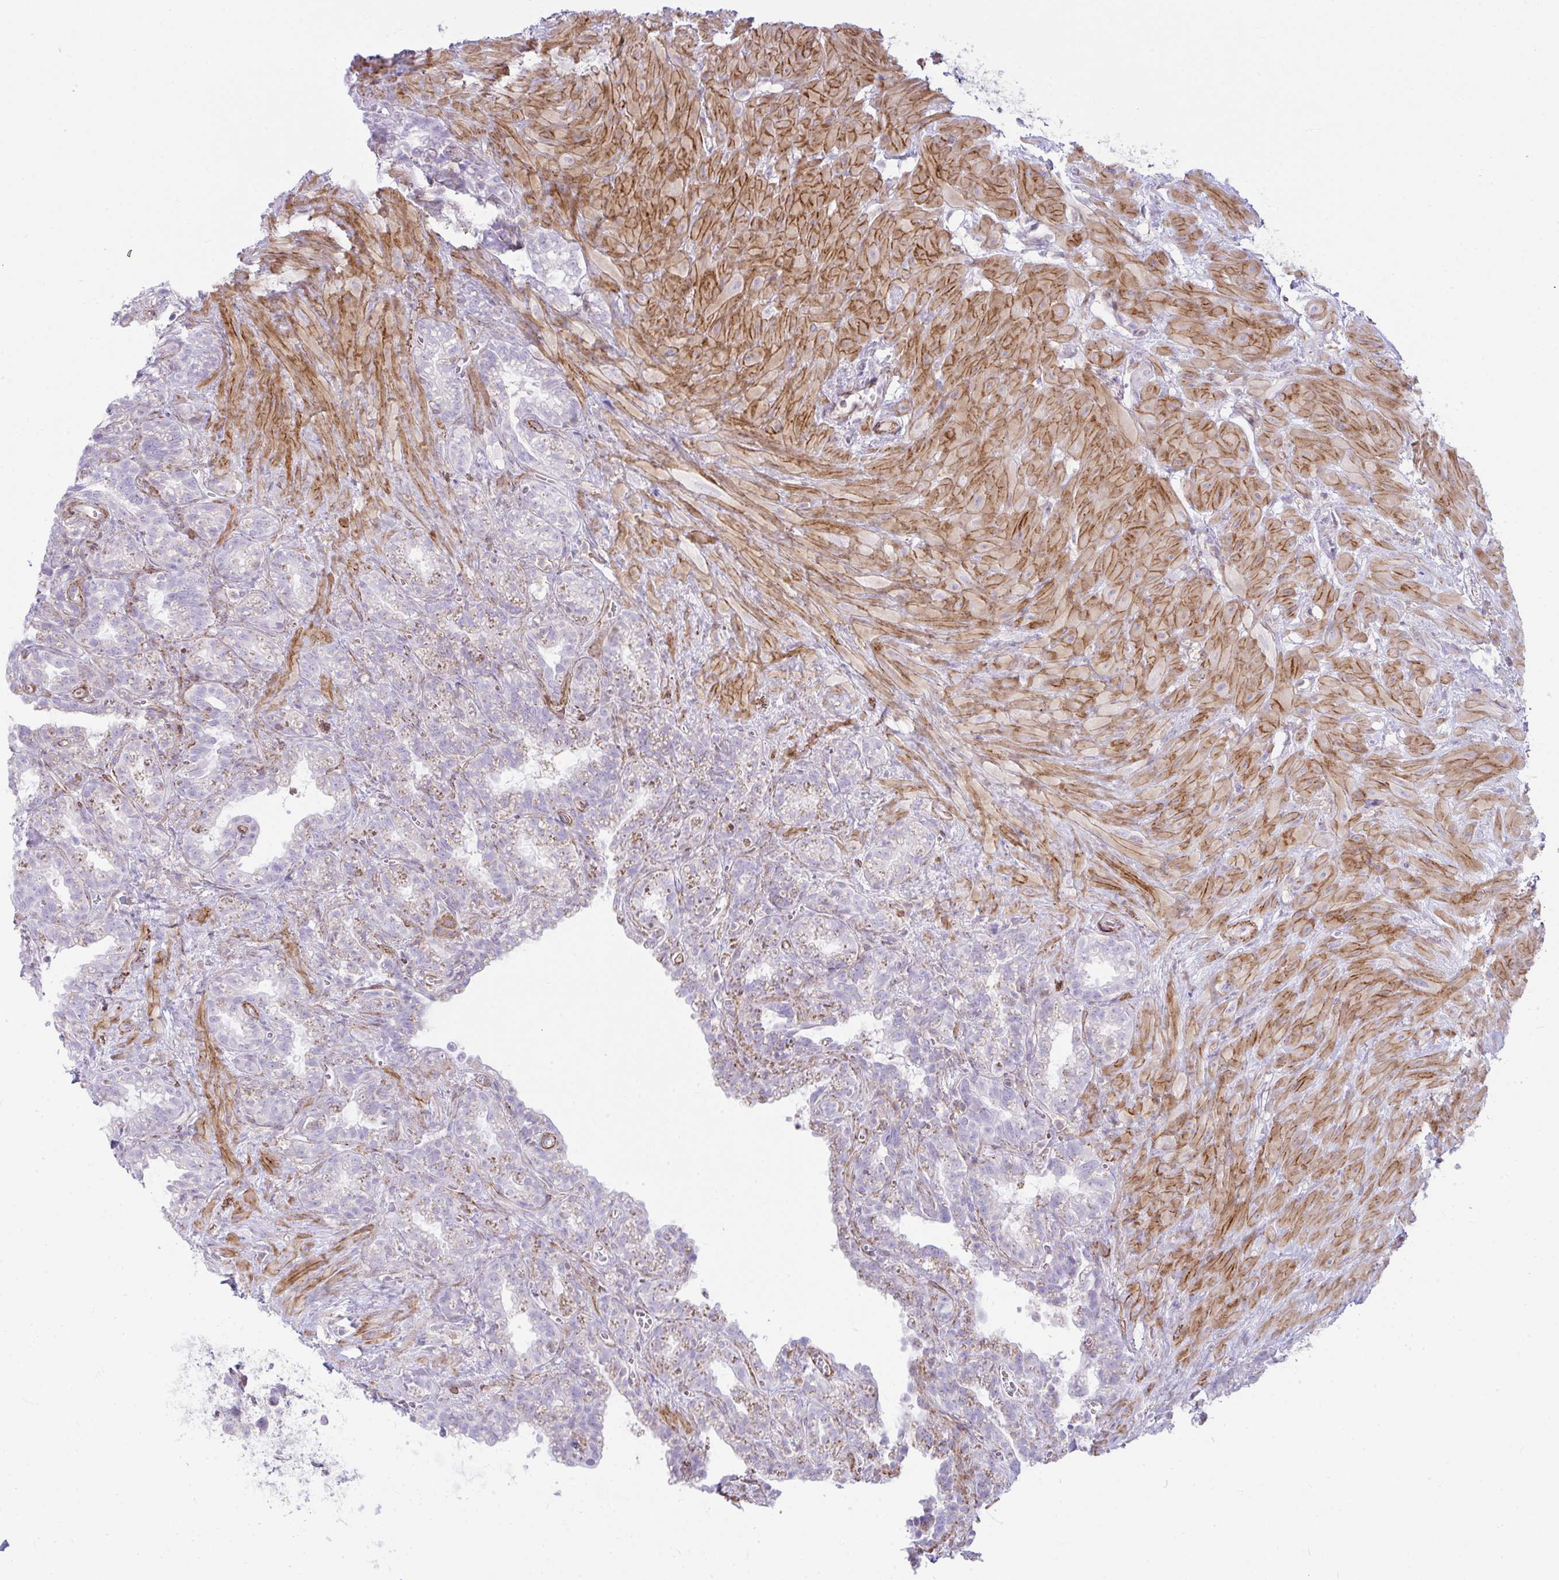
{"staining": {"intensity": "negative", "quantity": "none", "location": "none"}, "tissue": "seminal vesicle", "cell_type": "Glandular cells", "image_type": "normal", "snomed": [{"axis": "morphology", "description": "Normal tissue, NOS"}, {"axis": "topography", "description": "Seminal veicle"}], "caption": "This is an immunohistochemistry micrograph of normal human seminal vesicle. There is no expression in glandular cells.", "gene": "CDRT15", "patient": {"sex": "male", "age": 76}}